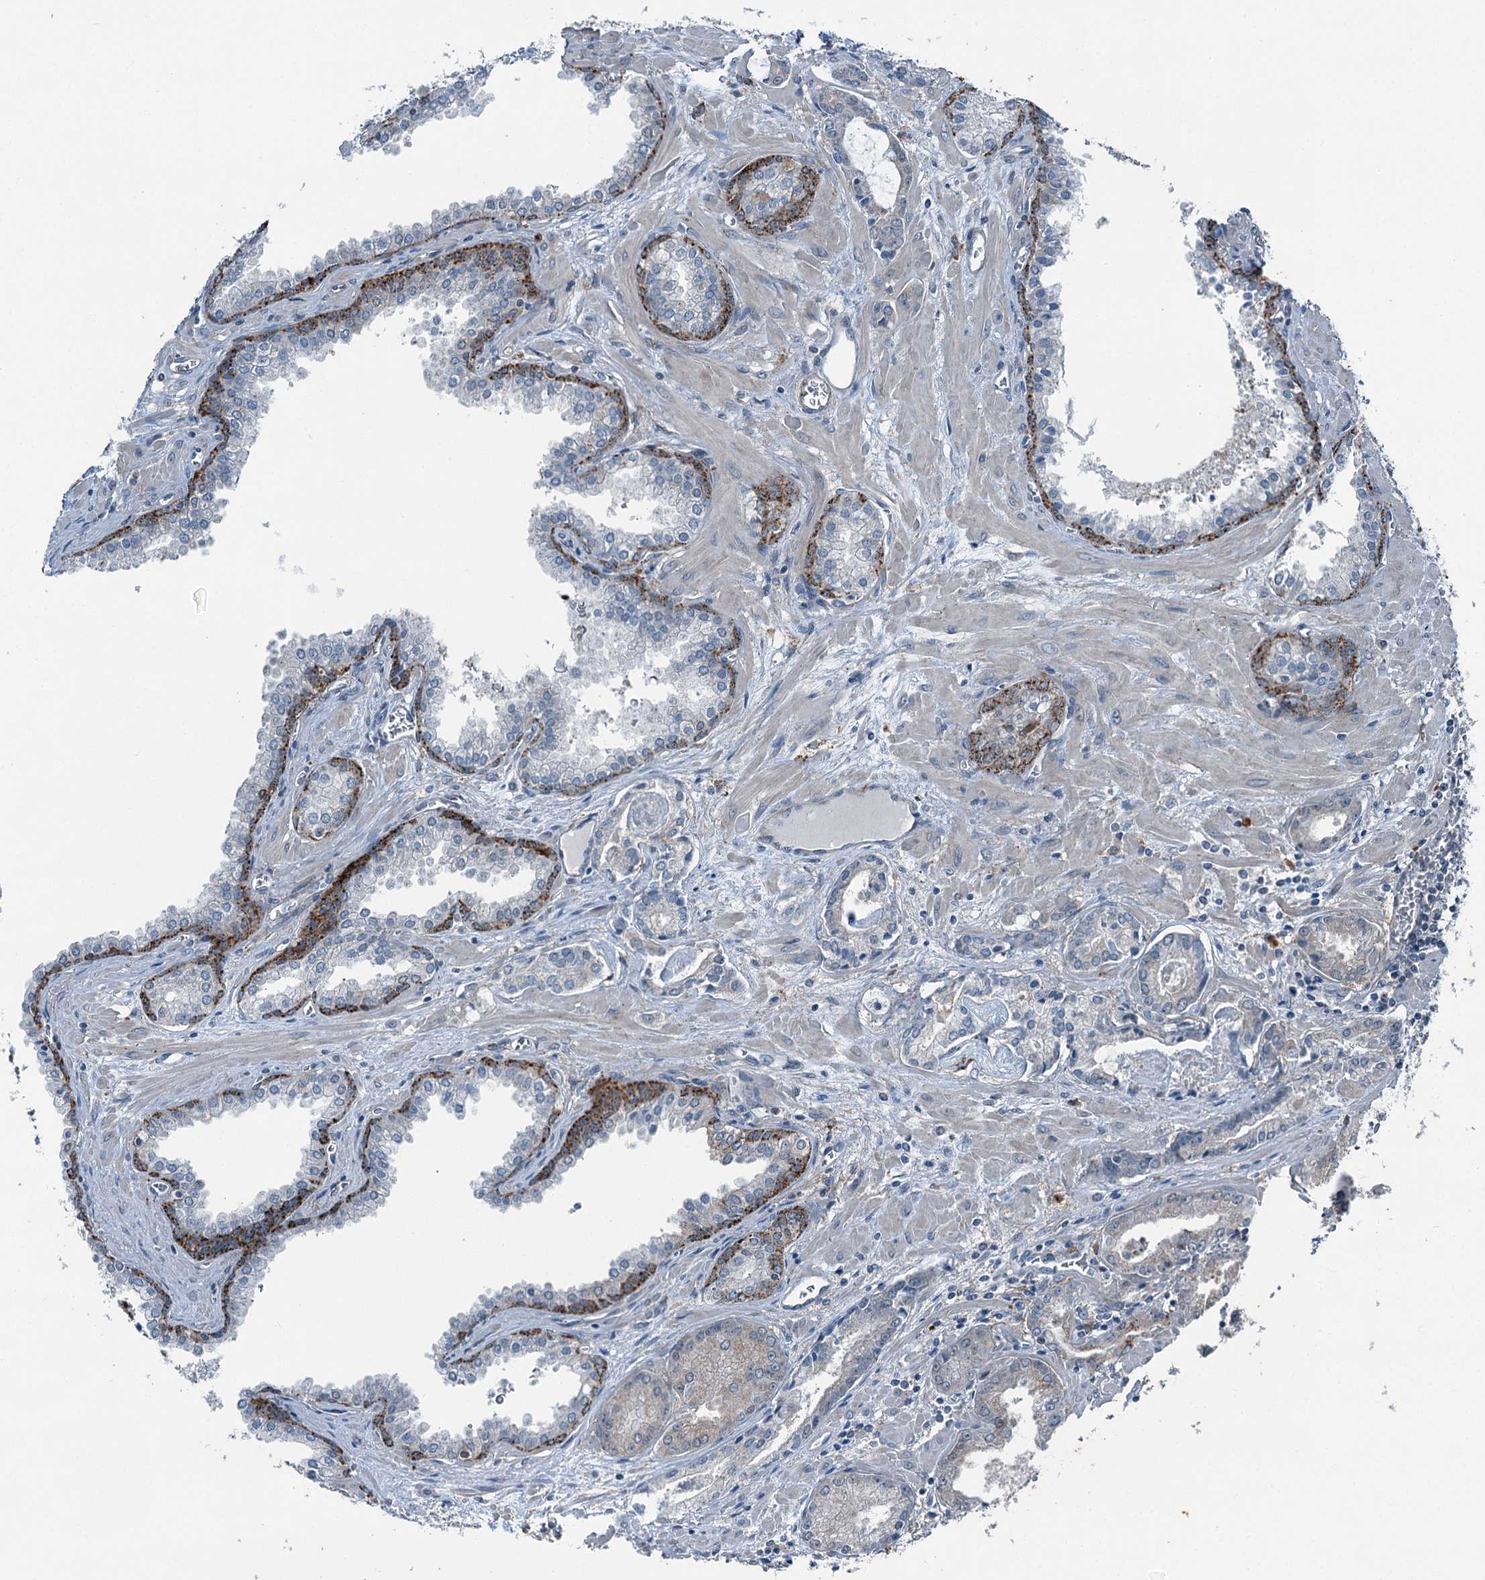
{"staining": {"intensity": "negative", "quantity": "none", "location": "none"}, "tissue": "prostate cancer", "cell_type": "Tumor cells", "image_type": "cancer", "snomed": [{"axis": "morphology", "description": "Adenocarcinoma, Low grade"}, {"axis": "topography", "description": "Prostate"}], "caption": "Immunohistochemistry micrograph of human prostate adenocarcinoma (low-grade) stained for a protein (brown), which shows no positivity in tumor cells. (Immunohistochemistry (ihc), brightfield microscopy, high magnification).", "gene": "AXL", "patient": {"sex": "male", "age": 67}}